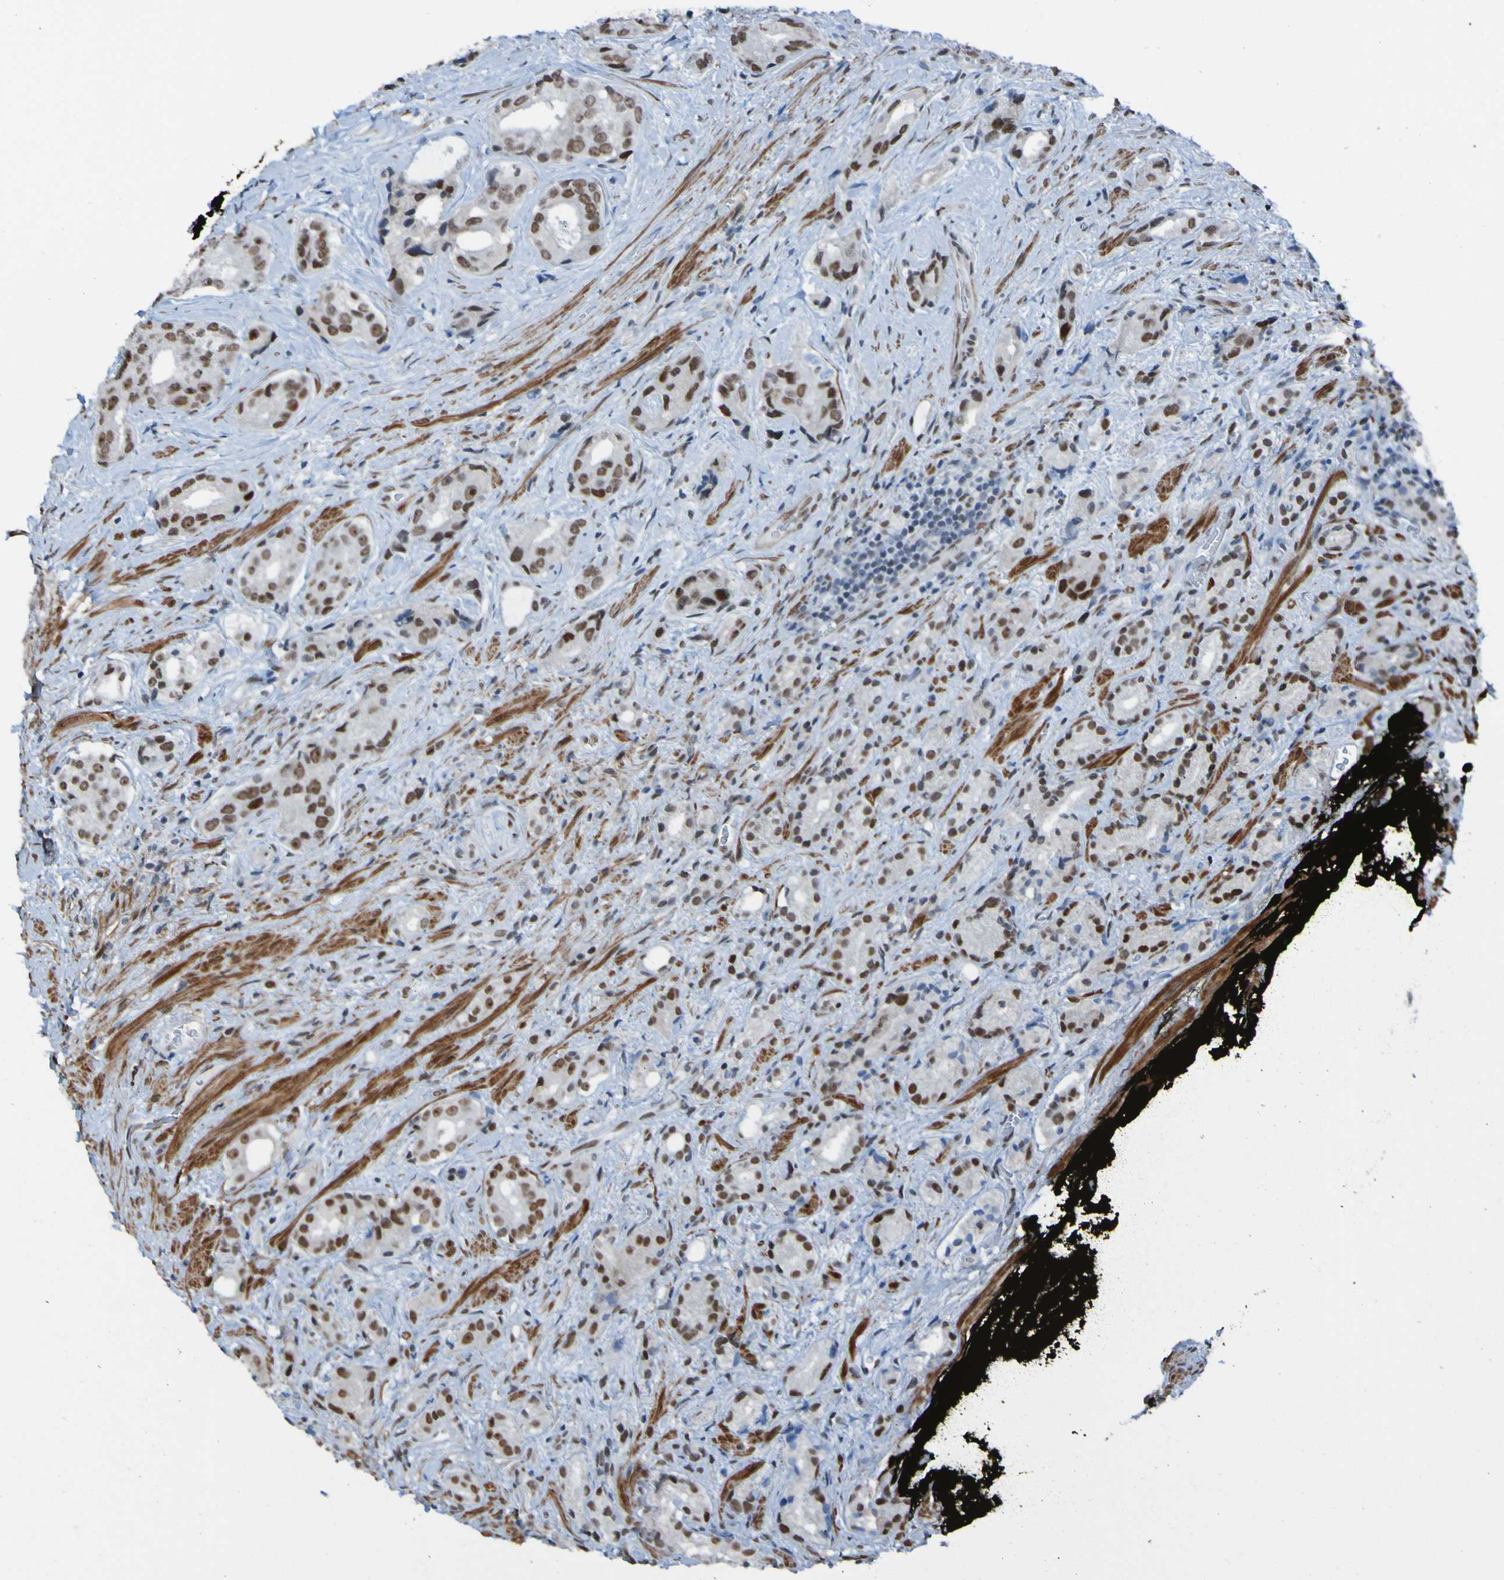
{"staining": {"intensity": "strong", "quantity": ">75%", "location": "nuclear"}, "tissue": "prostate cancer", "cell_type": "Tumor cells", "image_type": "cancer", "snomed": [{"axis": "morphology", "description": "Adenocarcinoma, High grade"}, {"axis": "topography", "description": "Prostate"}], "caption": "Strong nuclear staining is appreciated in about >75% of tumor cells in prostate cancer.", "gene": "PHF2", "patient": {"sex": "male", "age": 71}}